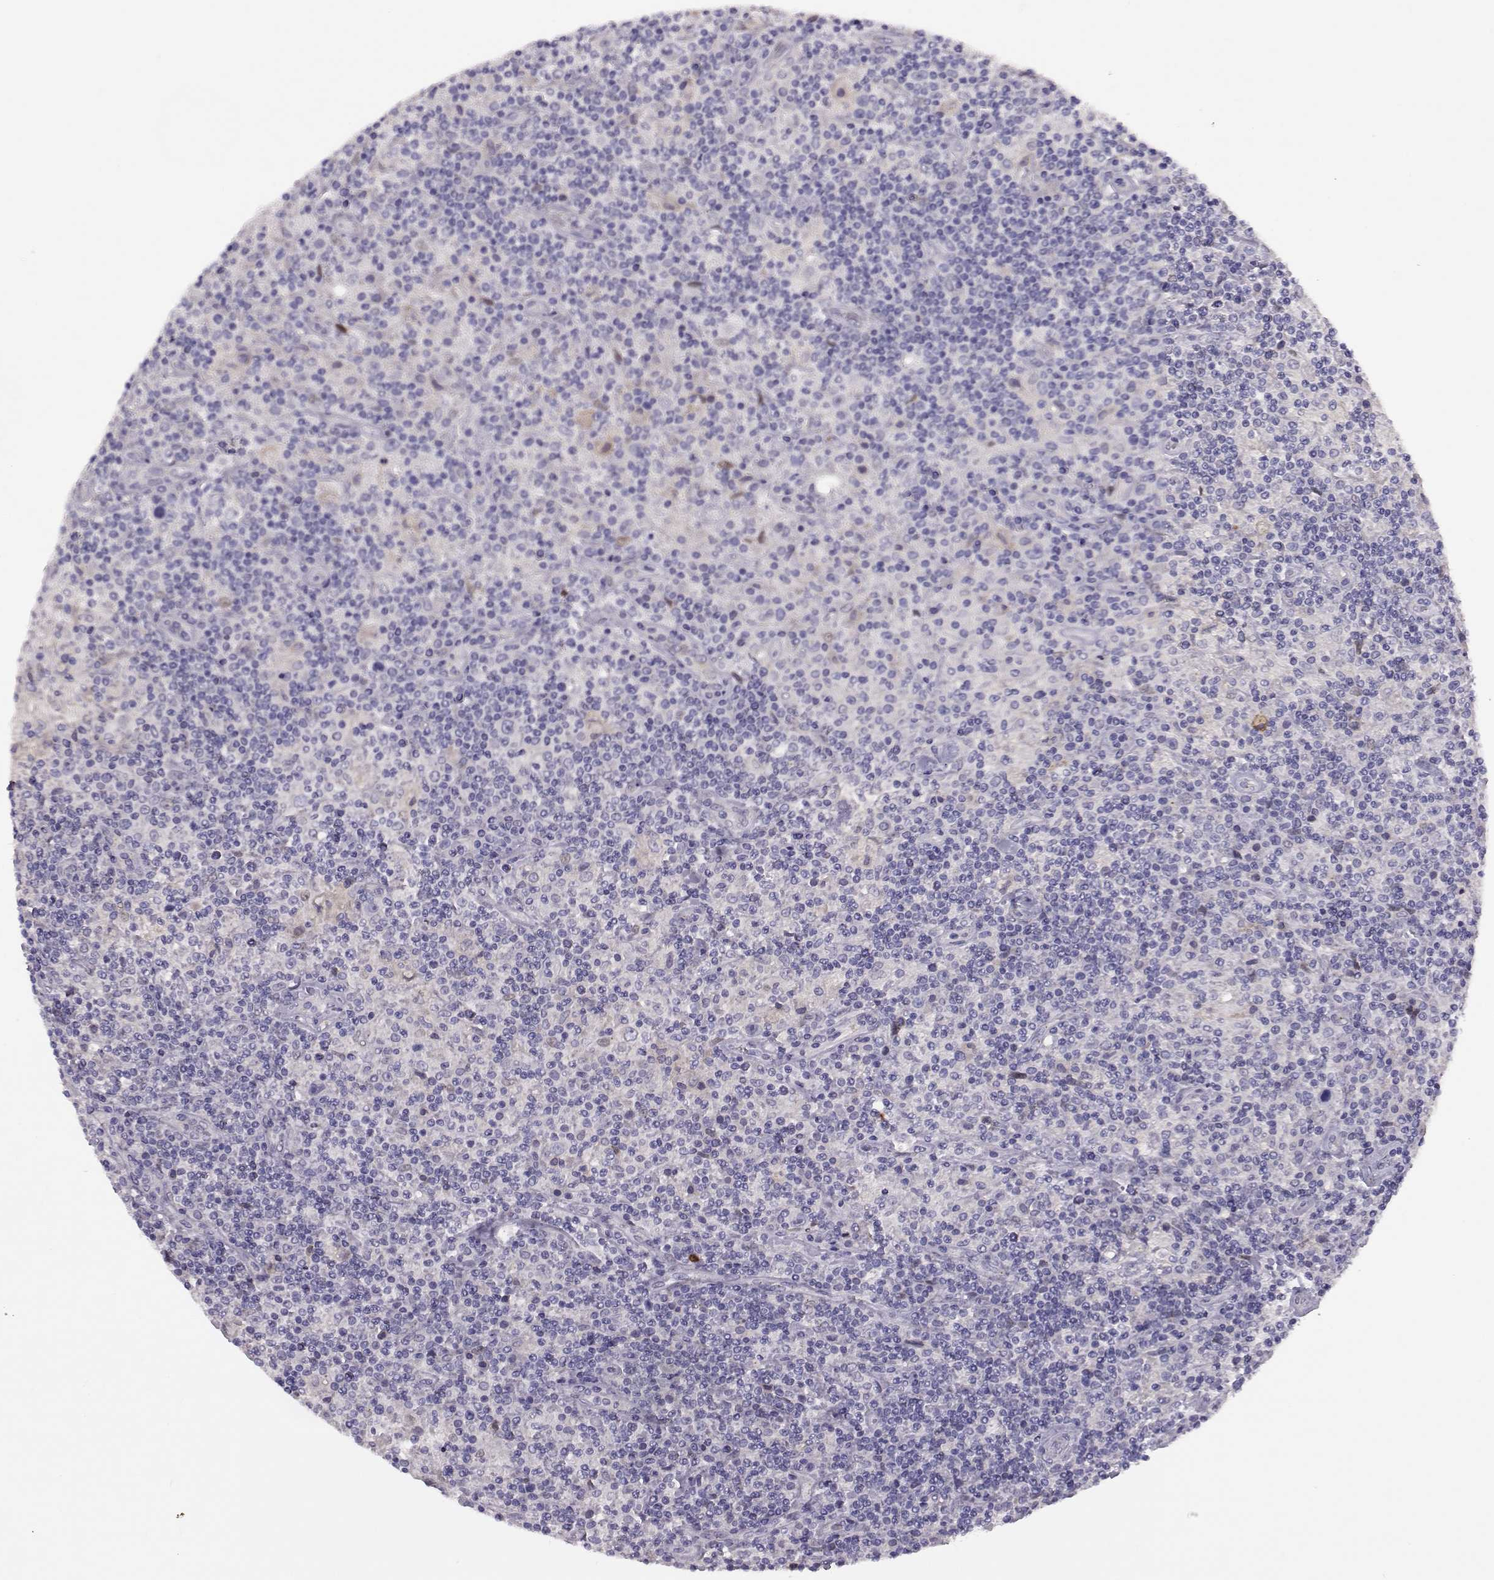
{"staining": {"intensity": "negative", "quantity": "none", "location": "none"}, "tissue": "lymphoma", "cell_type": "Tumor cells", "image_type": "cancer", "snomed": [{"axis": "morphology", "description": "Hodgkin's disease, NOS"}, {"axis": "topography", "description": "Lymph node"}], "caption": "A high-resolution photomicrograph shows IHC staining of Hodgkin's disease, which reveals no significant positivity in tumor cells.", "gene": "ADGRG5", "patient": {"sex": "male", "age": 70}}